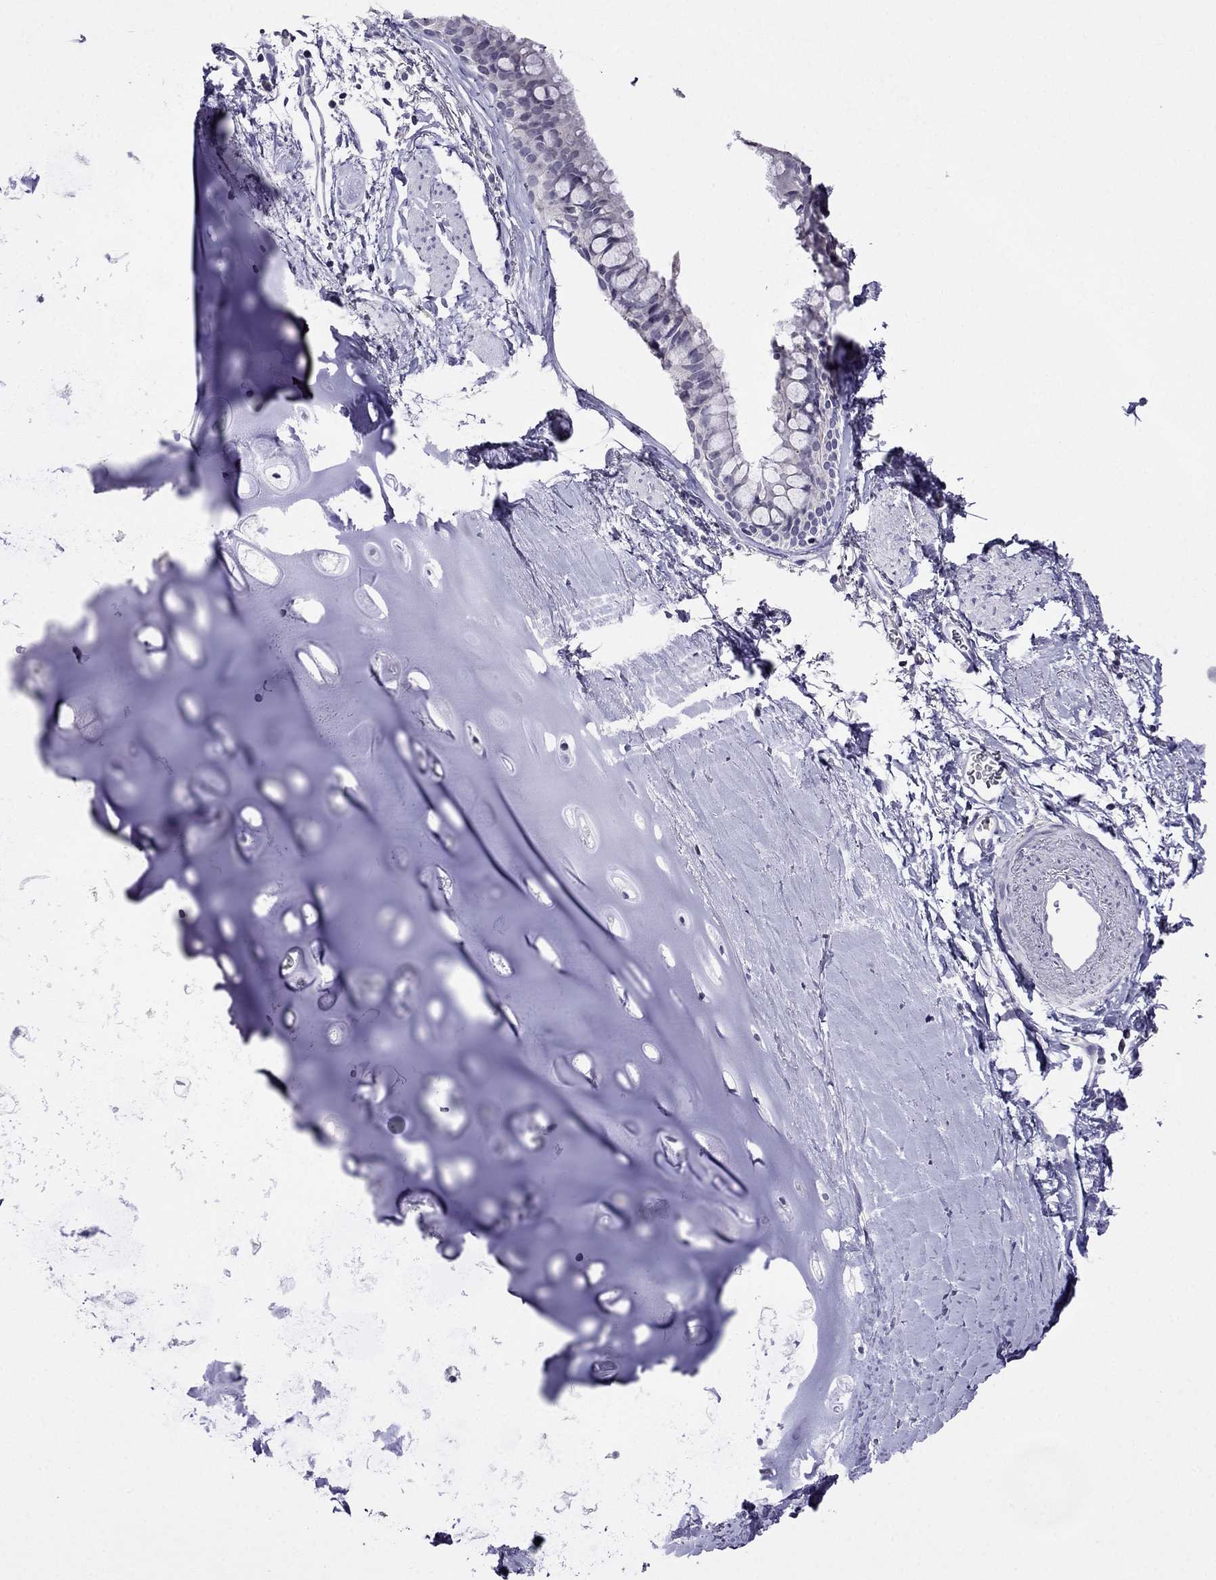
{"staining": {"intensity": "negative", "quantity": "none", "location": "none"}, "tissue": "bronchus", "cell_type": "Respiratory epithelial cells", "image_type": "normal", "snomed": [{"axis": "morphology", "description": "Normal tissue, NOS"}, {"axis": "morphology", "description": "Squamous cell carcinoma, NOS"}, {"axis": "topography", "description": "Cartilage tissue"}, {"axis": "topography", "description": "Bronchus"}], "caption": "An immunohistochemistry (IHC) image of normal bronchus is shown. There is no staining in respiratory epithelial cells of bronchus.", "gene": "SPTBN4", "patient": {"sex": "male", "age": 72}}